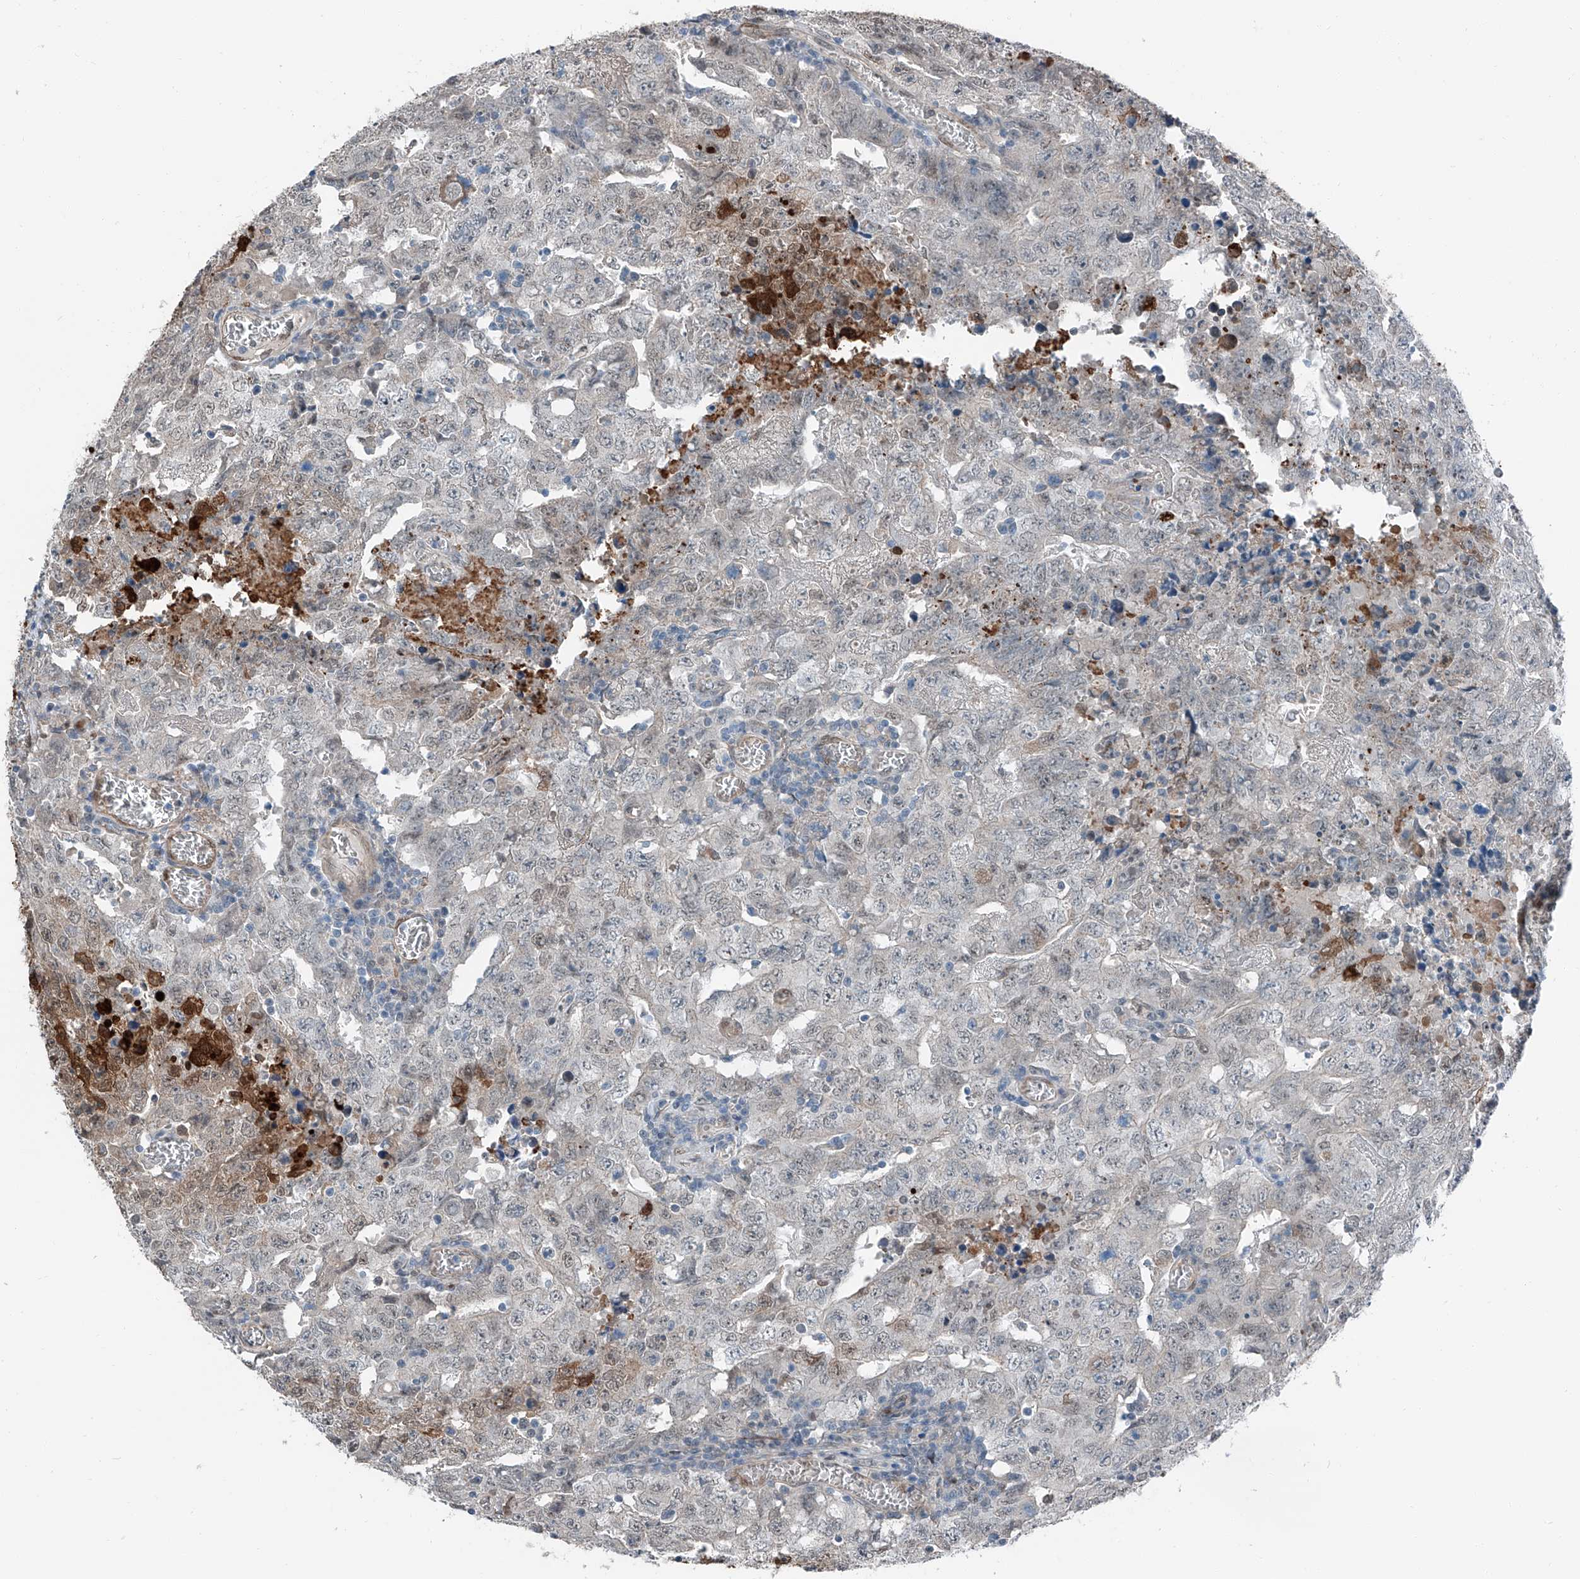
{"staining": {"intensity": "negative", "quantity": "none", "location": "none"}, "tissue": "testis cancer", "cell_type": "Tumor cells", "image_type": "cancer", "snomed": [{"axis": "morphology", "description": "Carcinoma, Embryonal, NOS"}, {"axis": "topography", "description": "Testis"}], "caption": "The micrograph exhibits no significant positivity in tumor cells of testis cancer. The staining is performed using DAB brown chromogen with nuclei counter-stained in using hematoxylin.", "gene": "HSPA6", "patient": {"sex": "male", "age": 26}}